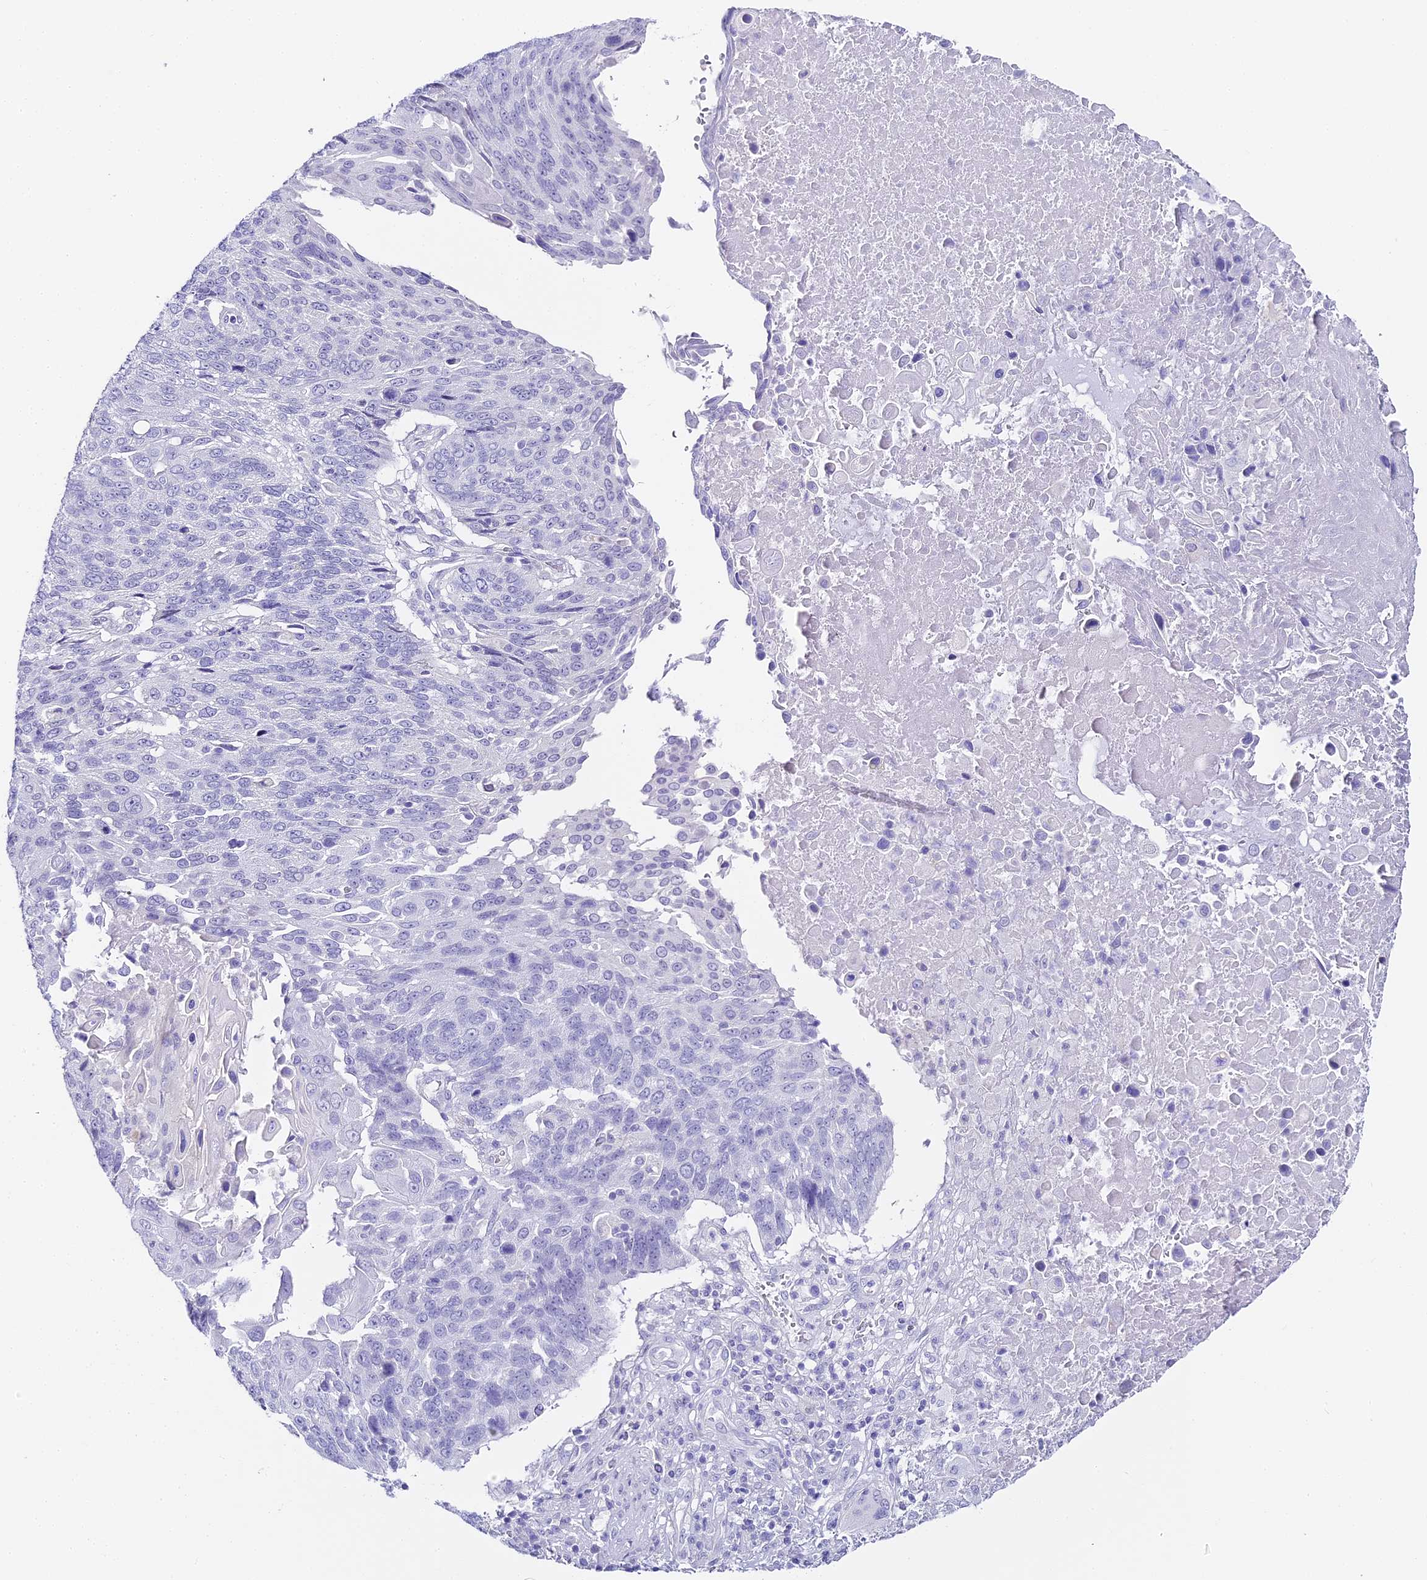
{"staining": {"intensity": "negative", "quantity": "none", "location": "none"}, "tissue": "lung cancer", "cell_type": "Tumor cells", "image_type": "cancer", "snomed": [{"axis": "morphology", "description": "Squamous cell carcinoma, NOS"}, {"axis": "topography", "description": "Lung"}], "caption": "Tumor cells show no significant protein positivity in lung cancer.", "gene": "ABHD14A-ACY1", "patient": {"sex": "male", "age": 66}}